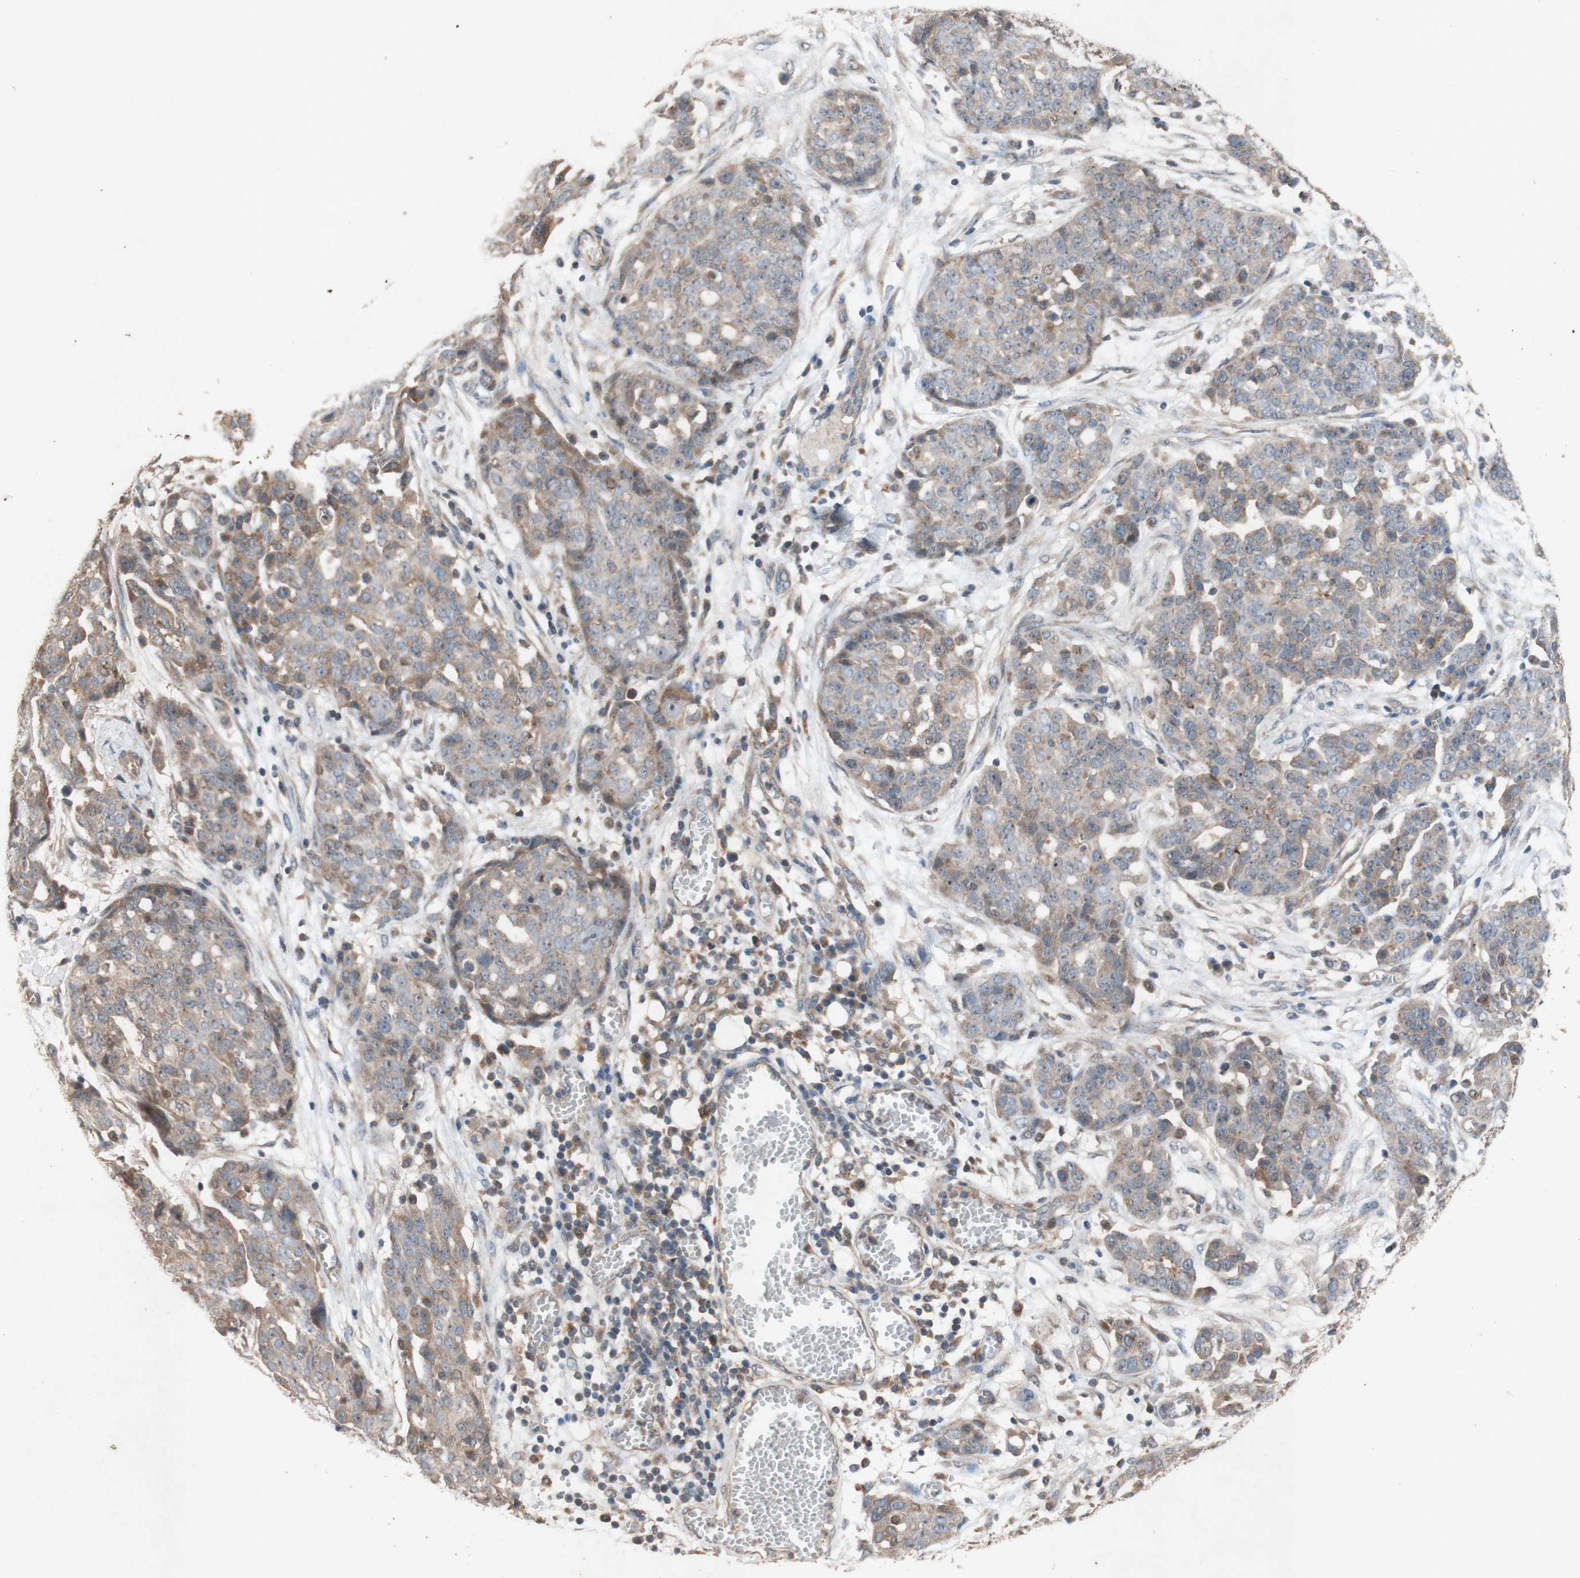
{"staining": {"intensity": "weak", "quantity": "25%-75%", "location": "cytoplasmic/membranous"}, "tissue": "ovarian cancer", "cell_type": "Tumor cells", "image_type": "cancer", "snomed": [{"axis": "morphology", "description": "Cystadenocarcinoma, serous, NOS"}, {"axis": "topography", "description": "Soft tissue"}, {"axis": "topography", "description": "Ovary"}], "caption": "Immunohistochemical staining of ovarian cancer (serous cystadenocarcinoma) reveals low levels of weak cytoplasmic/membranous expression in approximately 25%-75% of tumor cells.", "gene": "ATP6V1F", "patient": {"sex": "female", "age": 57}}